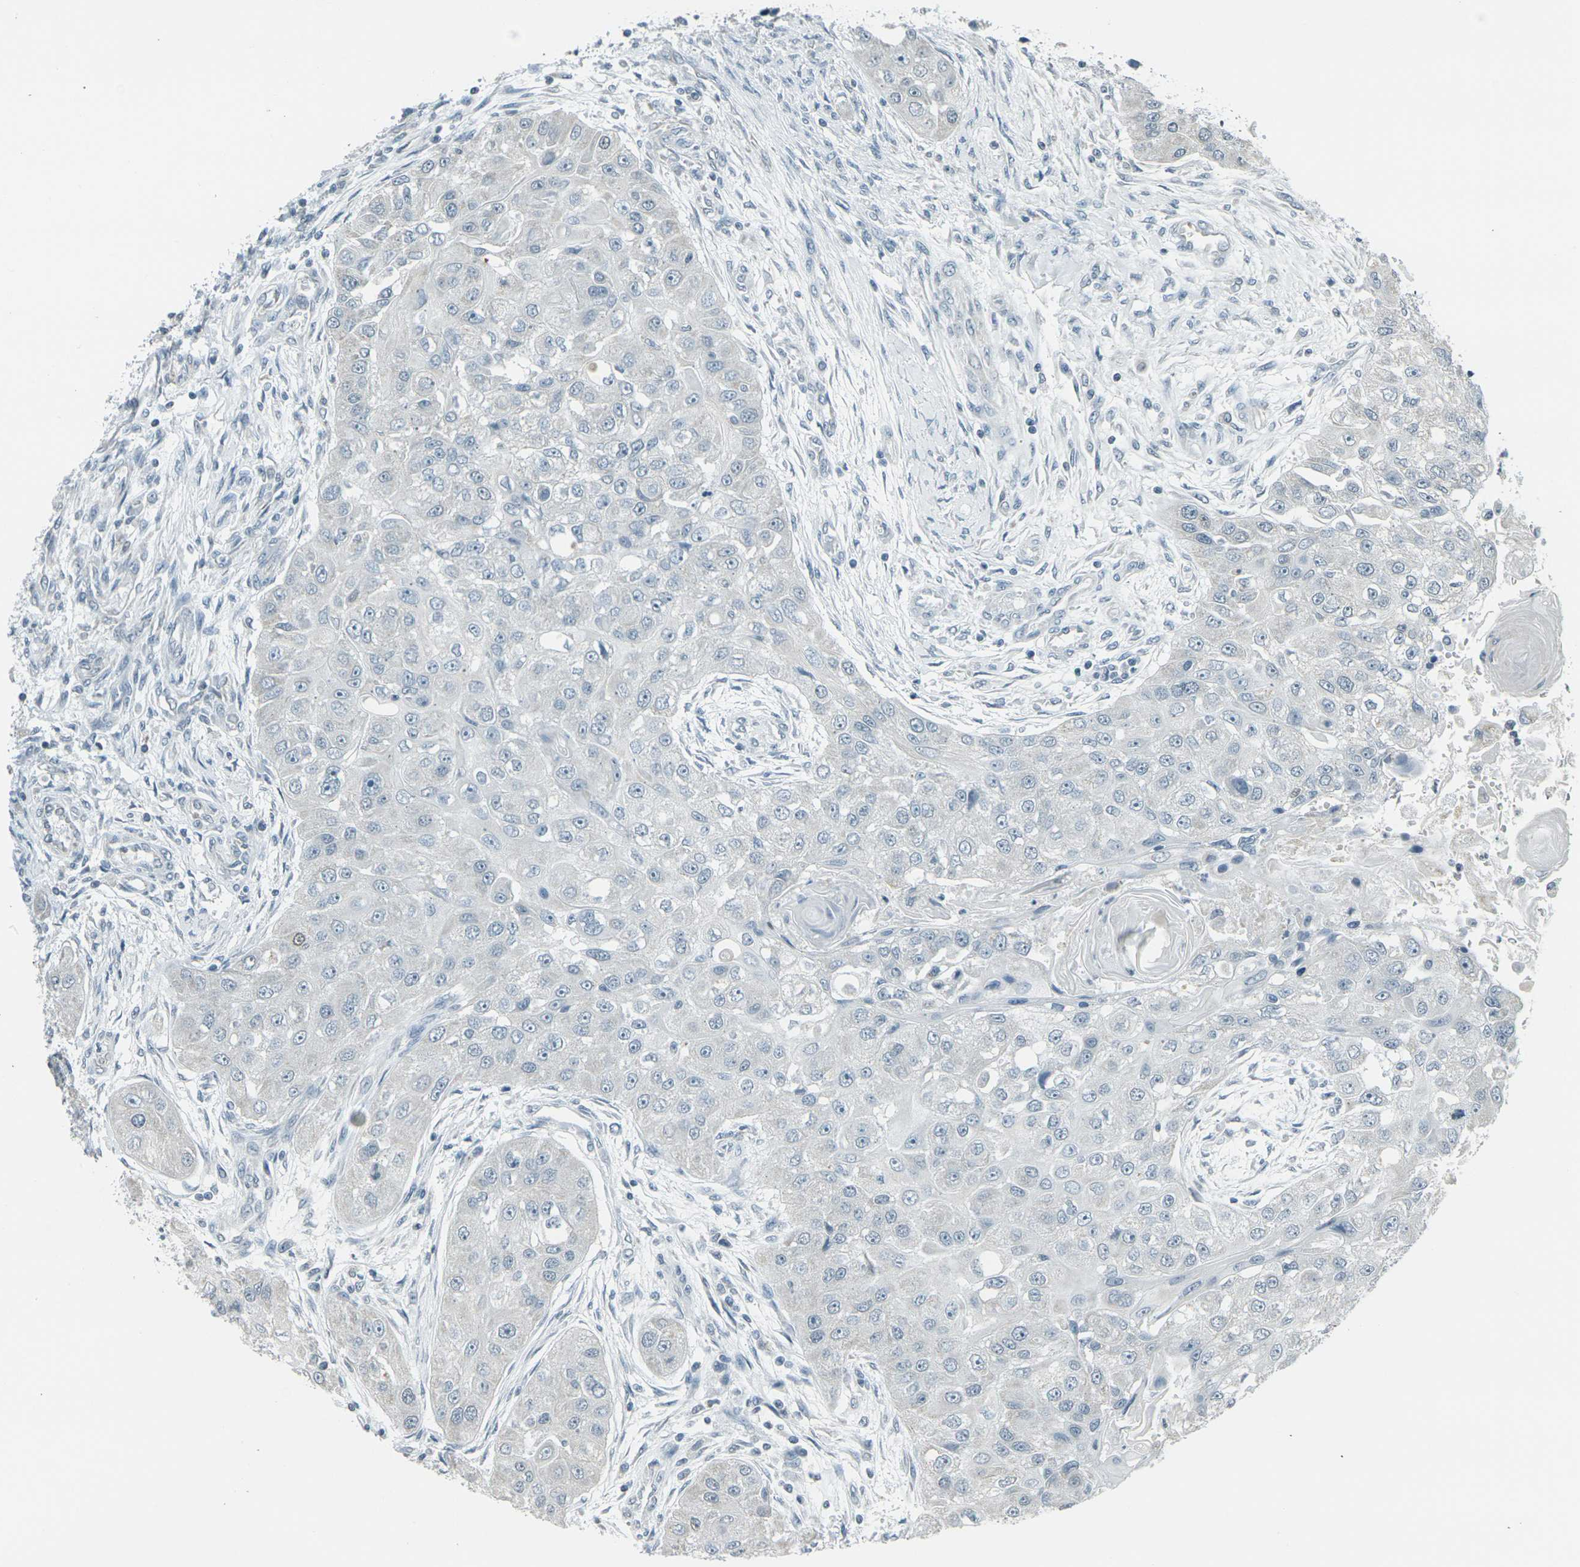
{"staining": {"intensity": "negative", "quantity": "none", "location": "none"}, "tissue": "head and neck cancer", "cell_type": "Tumor cells", "image_type": "cancer", "snomed": [{"axis": "morphology", "description": "Normal tissue, NOS"}, {"axis": "morphology", "description": "Squamous cell carcinoma, NOS"}, {"axis": "topography", "description": "Skeletal muscle"}, {"axis": "topography", "description": "Head-Neck"}], "caption": "This is an immunohistochemistry (IHC) photomicrograph of human squamous cell carcinoma (head and neck). There is no staining in tumor cells.", "gene": "H2BC1", "patient": {"sex": "male", "age": 51}}